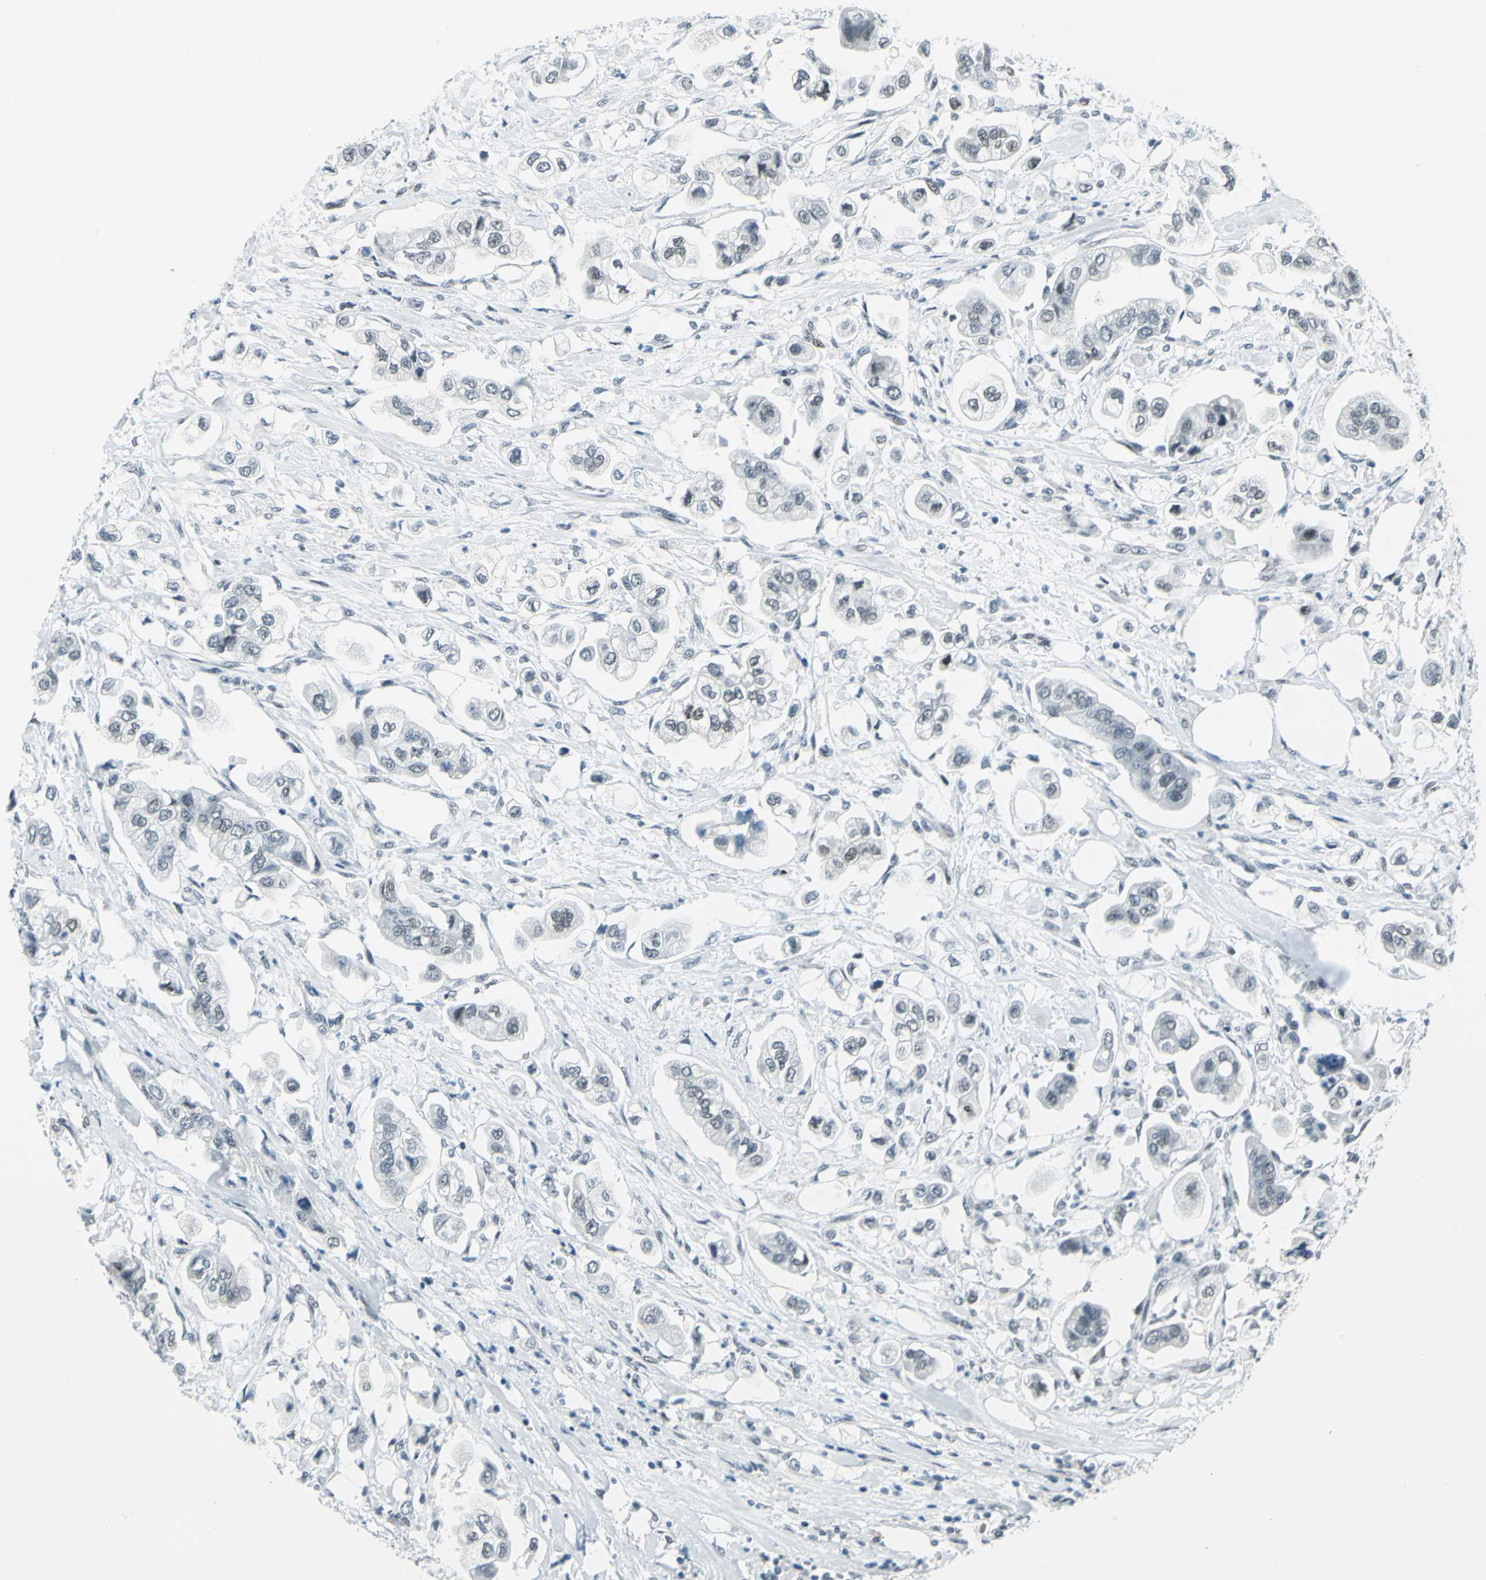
{"staining": {"intensity": "negative", "quantity": "none", "location": "none"}, "tissue": "stomach cancer", "cell_type": "Tumor cells", "image_type": "cancer", "snomed": [{"axis": "morphology", "description": "Adenocarcinoma, NOS"}, {"axis": "topography", "description": "Stomach"}], "caption": "Tumor cells are negative for protein expression in human stomach adenocarcinoma.", "gene": "MTMR10", "patient": {"sex": "male", "age": 62}}